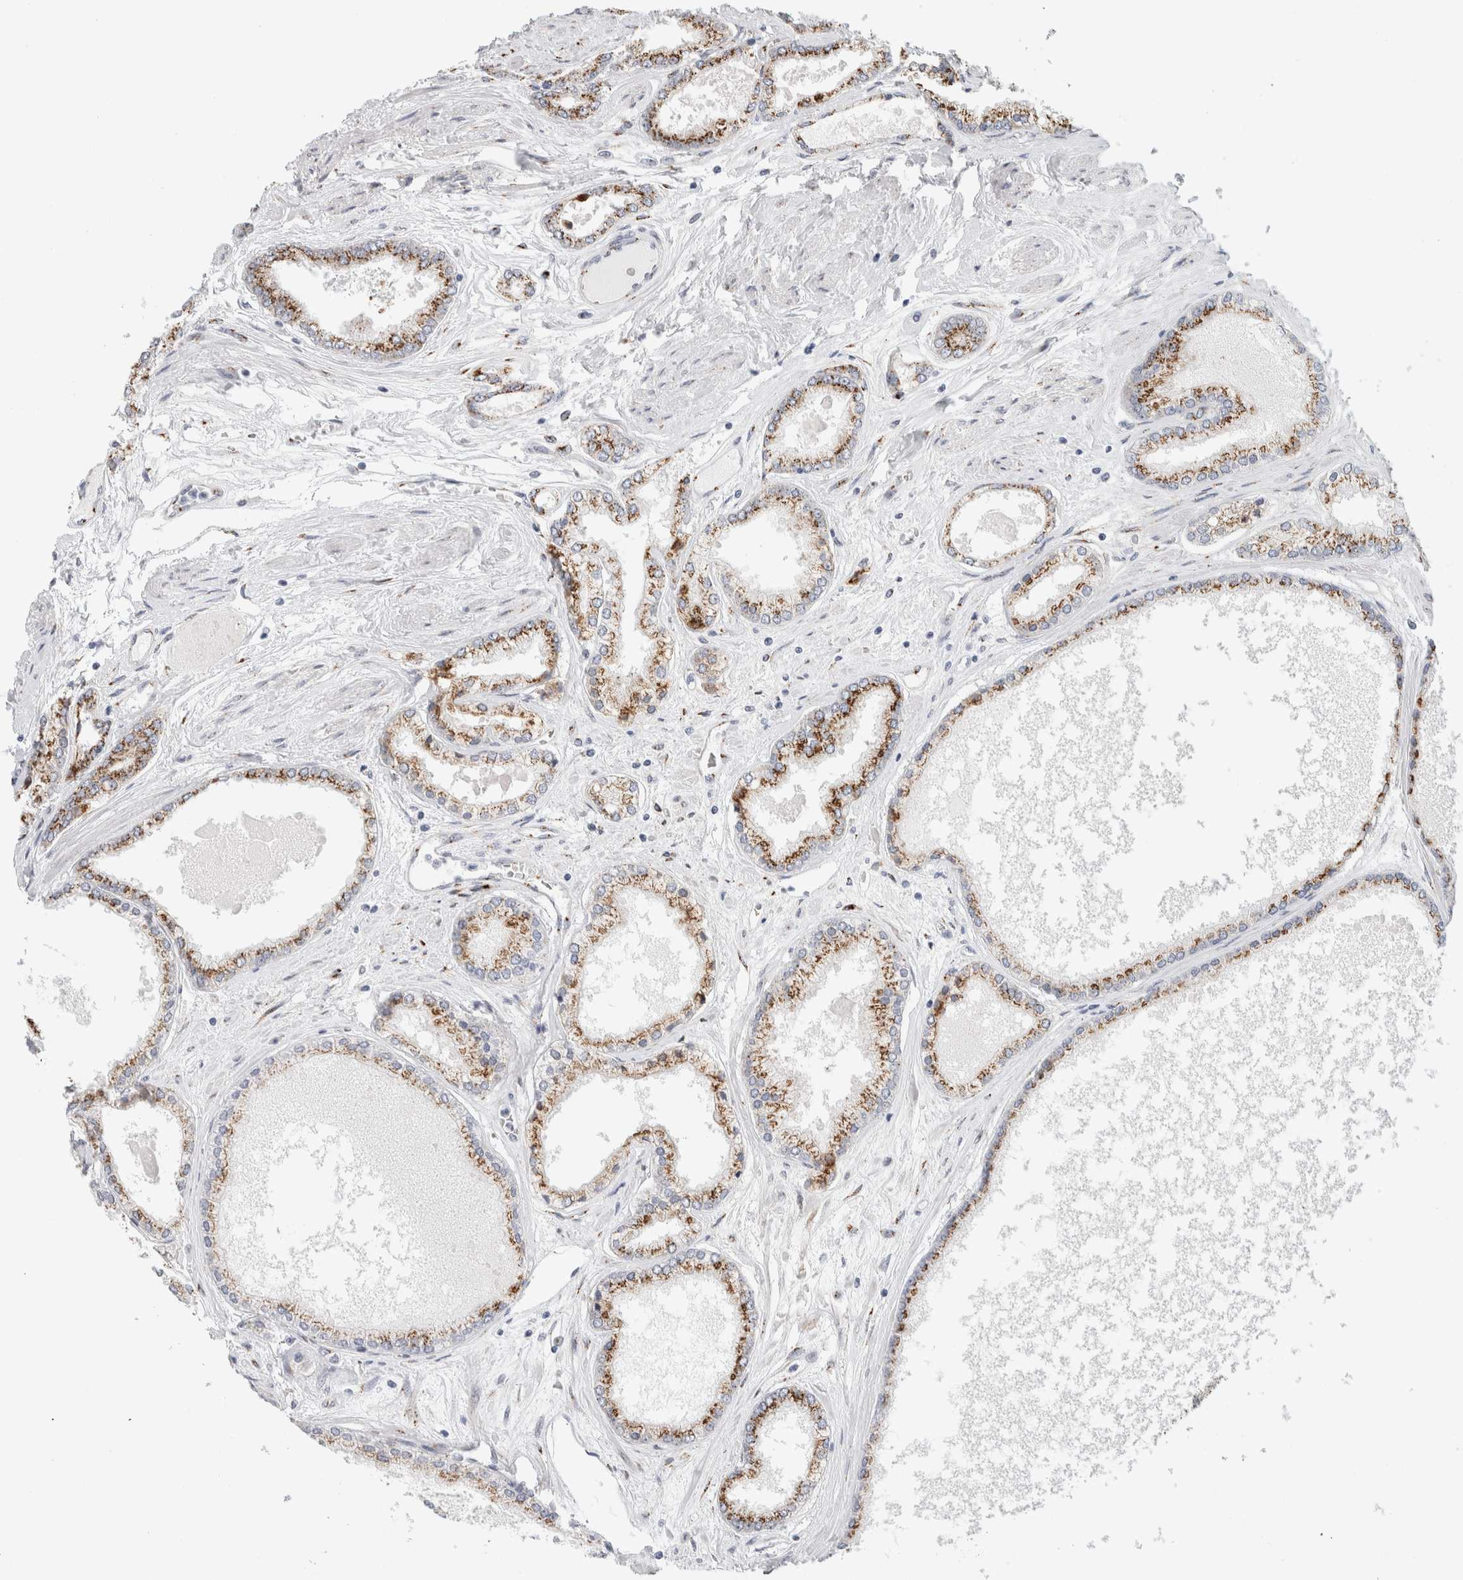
{"staining": {"intensity": "moderate", "quantity": ">75%", "location": "cytoplasmic/membranous"}, "tissue": "prostate cancer", "cell_type": "Tumor cells", "image_type": "cancer", "snomed": [{"axis": "morphology", "description": "Adenocarcinoma, High grade"}, {"axis": "topography", "description": "Prostate"}], "caption": "This is a histology image of IHC staining of prostate cancer, which shows moderate expression in the cytoplasmic/membranous of tumor cells.", "gene": "MCFD2", "patient": {"sex": "male", "age": 59}}